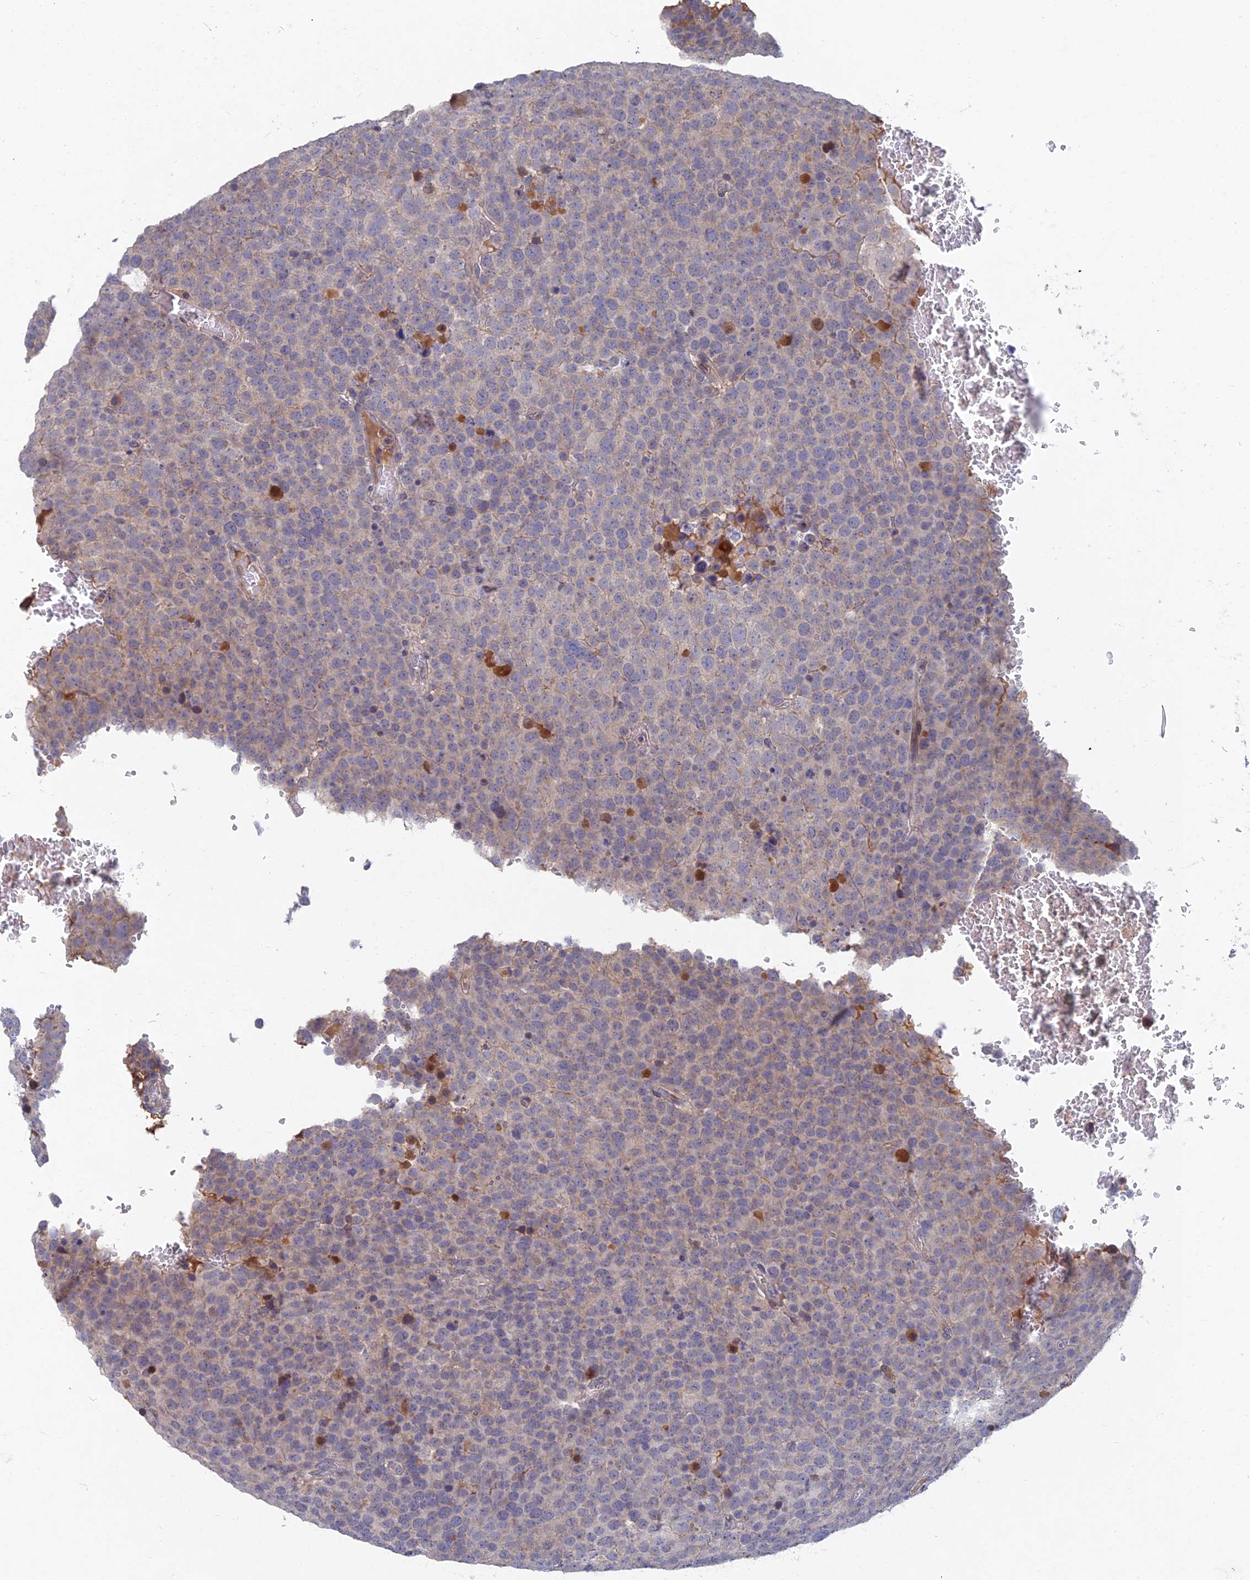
{"staining": {"intensity": "negative", "quantity": "none", "location": "none"}, "tissue": "testis cancer", "cell_type": "Tumor cells", "image_type": "cancer", "snomed": [{"axis": "morphology", "description": "Seminoma, NOS"}, {"axis": "topography", "description": "Testis"}], "caption": "This is an immunohistochemistry (IHC) micrograph of seminoma (testis). There is no expression in tumor cells.", "gene": "GNA15", "patient": {"sex": "male", "age": 71}}